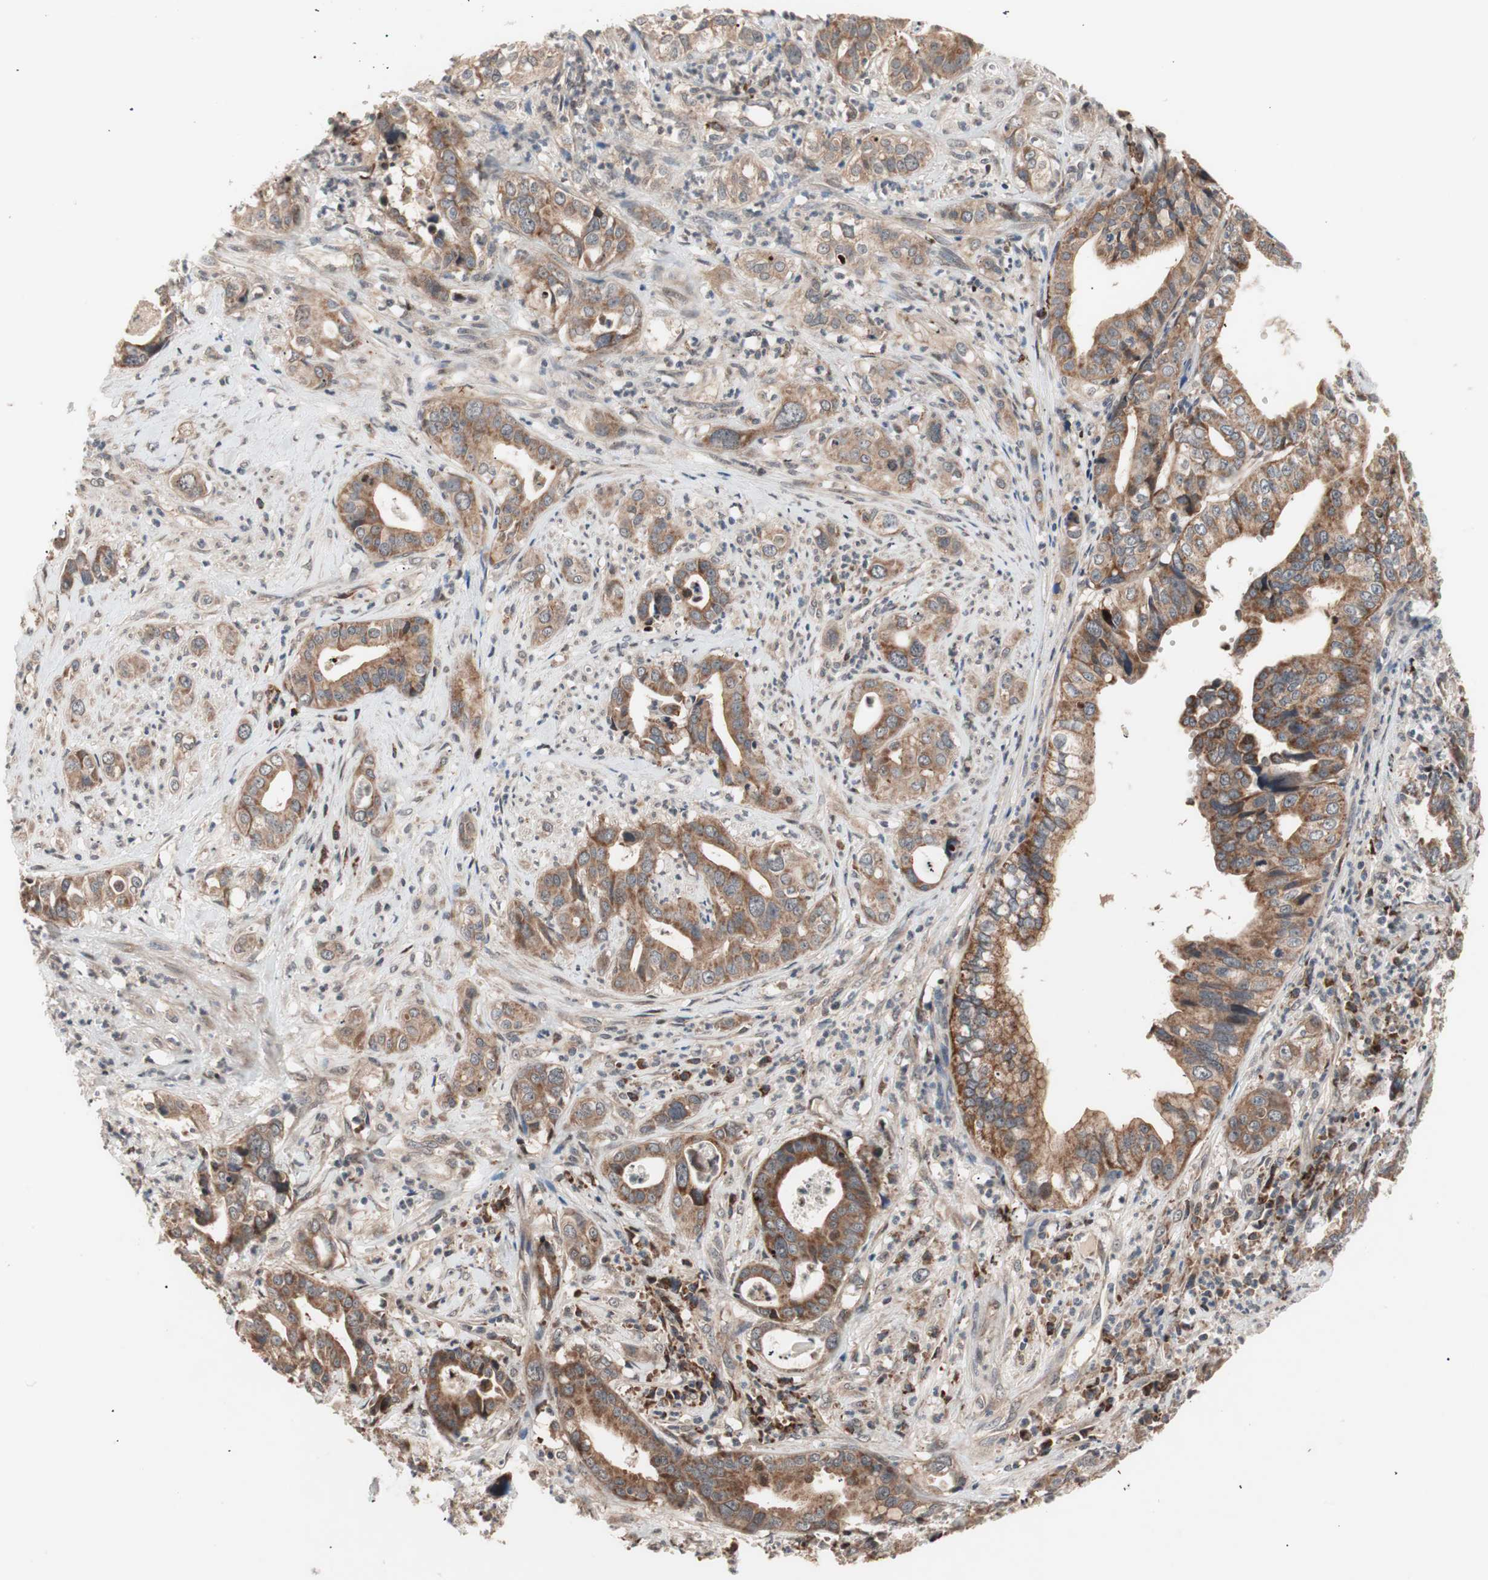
{"staining": {"intensity": "moderate", "quantity": ">75%", "location": "cytoplasmic/membranous"}, "tissue": "liver cancer", "cell_type": "Tumor cells", "image_type": "cancer", "snomed": [{"axis": "morphology", "description": "Cholangiocarcinoma"}, {"axis": "topography", "description": "Liver"}], "caption": "IHC histopathology image of cholangiocarcinoma (liver) stained for a protein (brown), which shows medium levels of moderate cytoplasmic/membranous expression in approximately >75% of tumor cells.", "gene": "NF2", "patient": {"sex": "female", "age": 61}}